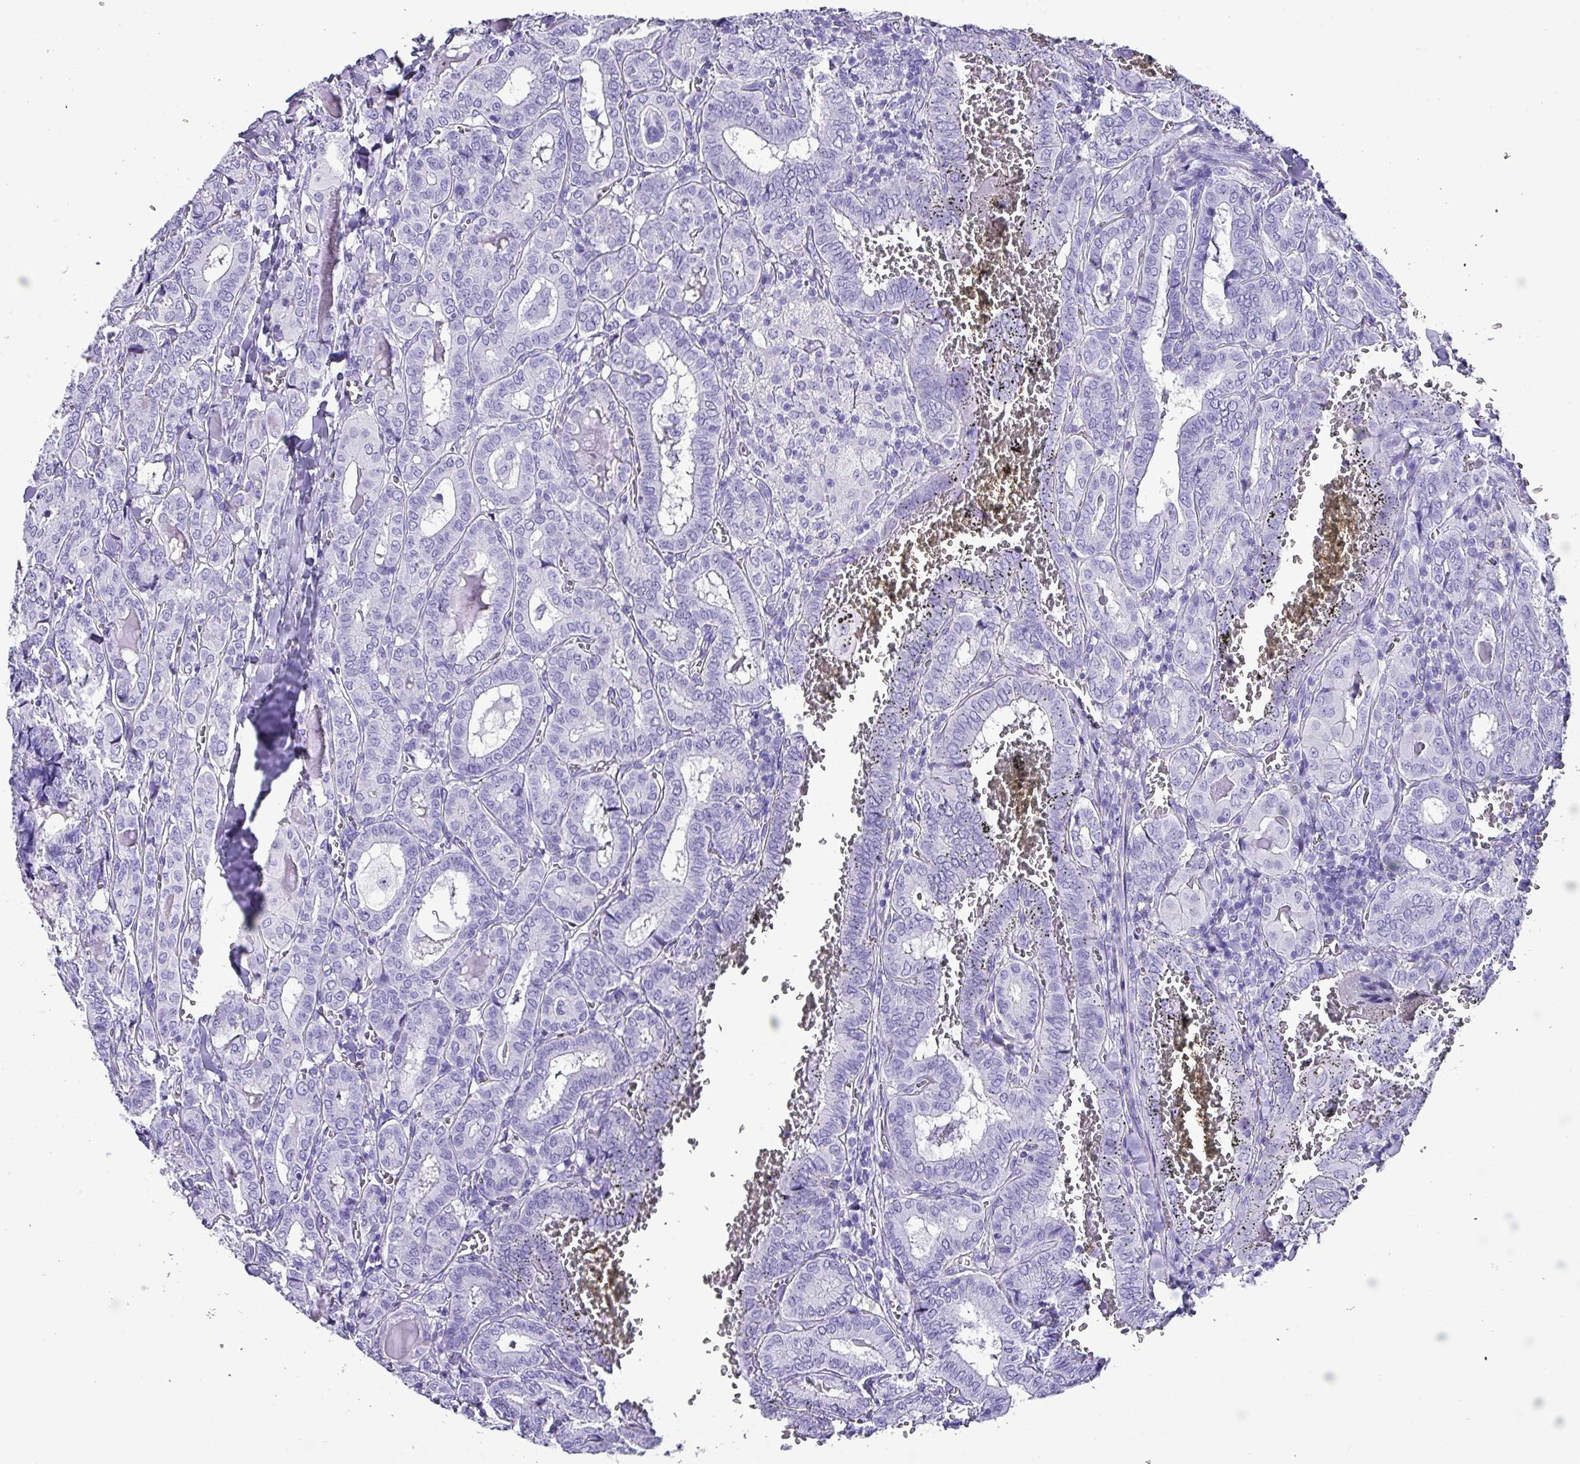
{"staining": {"intensity": "negative", "quantity": "none", "location": "none"}, "tissue": "thyroid cancer", "cell_type": "Tumor cells", "image_type": "cancer", "snomed": [{"axis": "morphology", "description": "Papillary adenocarcinoma, NOS"}, {"axis": "topography", "description": "Thyroid gland"}], "caption": "Immunohistochemistry (IHC) of papillary adenocarcinoma (thyroid) exhibits no positivity in tumor cells.", "gene": "KRT6C", "patient": {"sex": "female", "age": 72}}